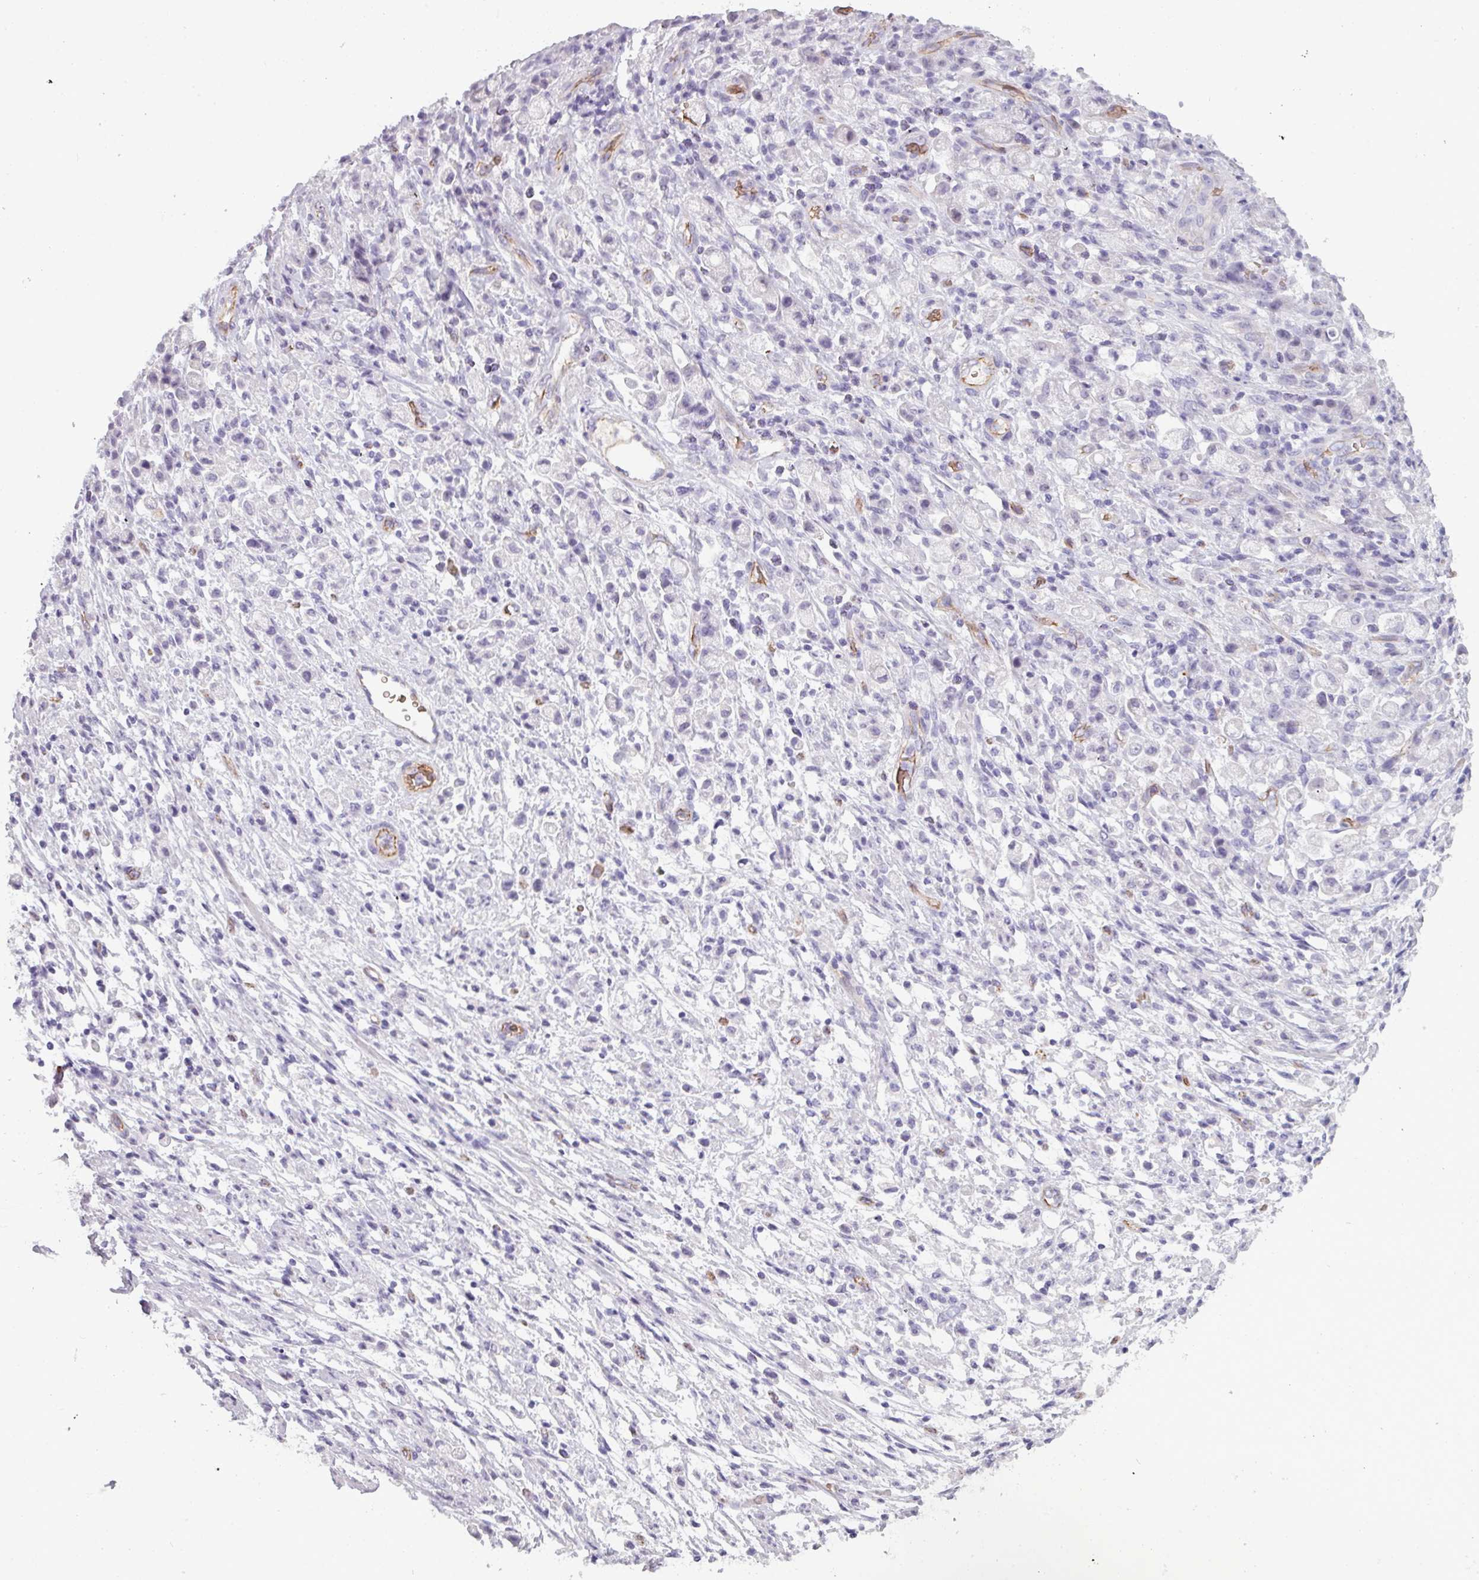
{"staining": {"intensity": "negative", "quantity": "none", "location": "none"}, "tissue": "stomach cancer", "cell_type": "Tumor cells", "image_type": "cancer", "snomed": [{"axis": "morphology", "description": "Adenocarcinoma, NOS"}, {"axis": "topography", "description": "Stomach"}], "caption": "A histopathology image of adenocarcinoma (stomach) stained for a protein exhibits no brown staining in tumor cells.", "gene": "AREL1", "patient": {"sex": "female", "age": 60}}